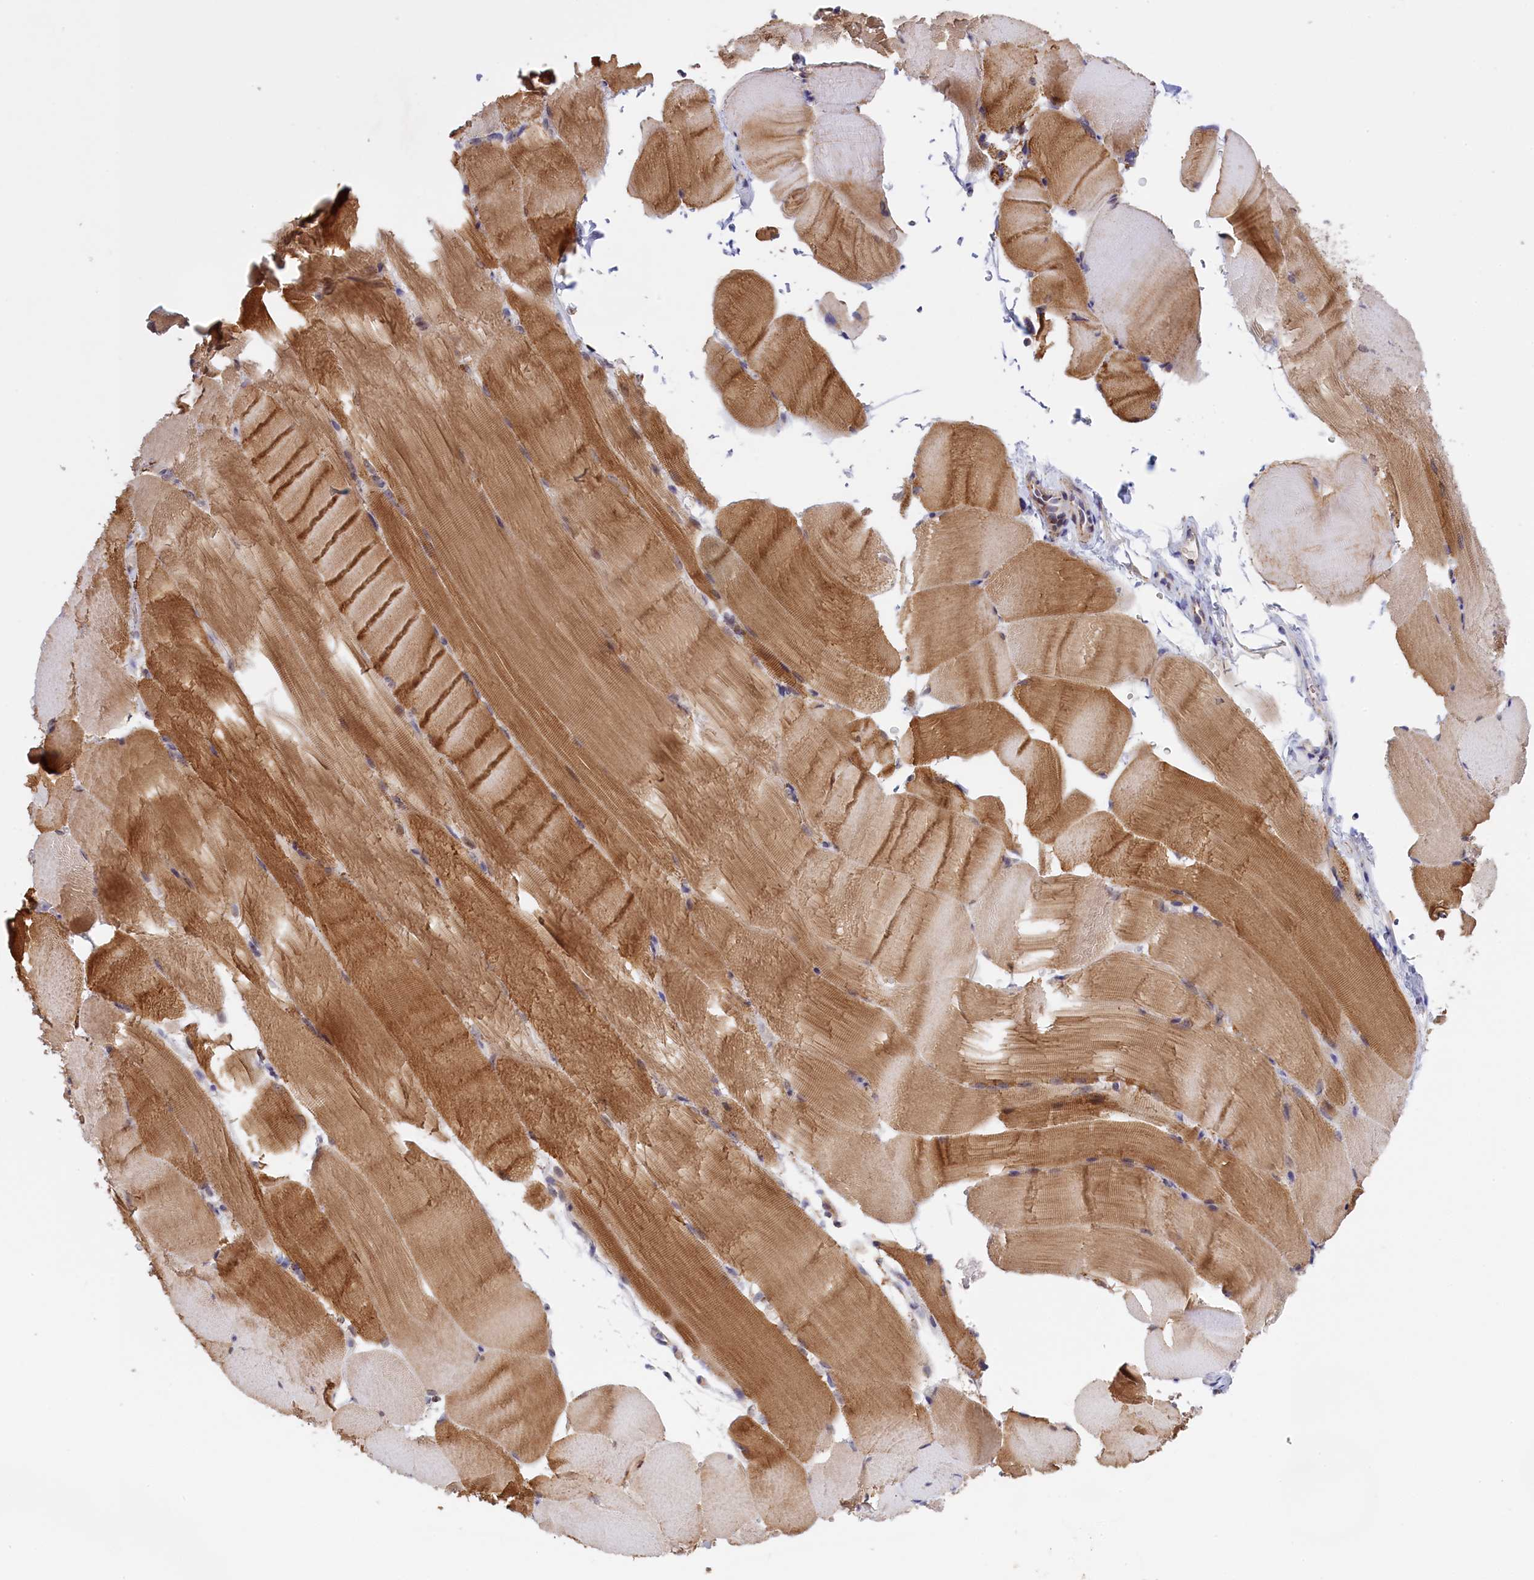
{"staining": {"intensity": "moderate", "quantity": ">75%", "location": "cytoplasmic/membranous"}, "tissue": "skeletal muscle", "cell_type": "Myocytes", "image_type": "normal", "snomed": [{"axis": "morphology", "description": "Normal tissue, NOS"}, {"axis": "topography", "description": "Skeletal muscle"}, {"axis": "topography", "description": "Parathyroid gland"}], "caption": "The image displays immunohistochemical staining of benign skeletal muscle. There is moderate cytoplasmic/membranous positivity is appreciated in approximately >75% of myocytes. Immunohistochemistry stains the protein in brown and the nuclei are stained blue.", "gene": "FAM149B1", "patient": {"sex": "female", "age": 37}}